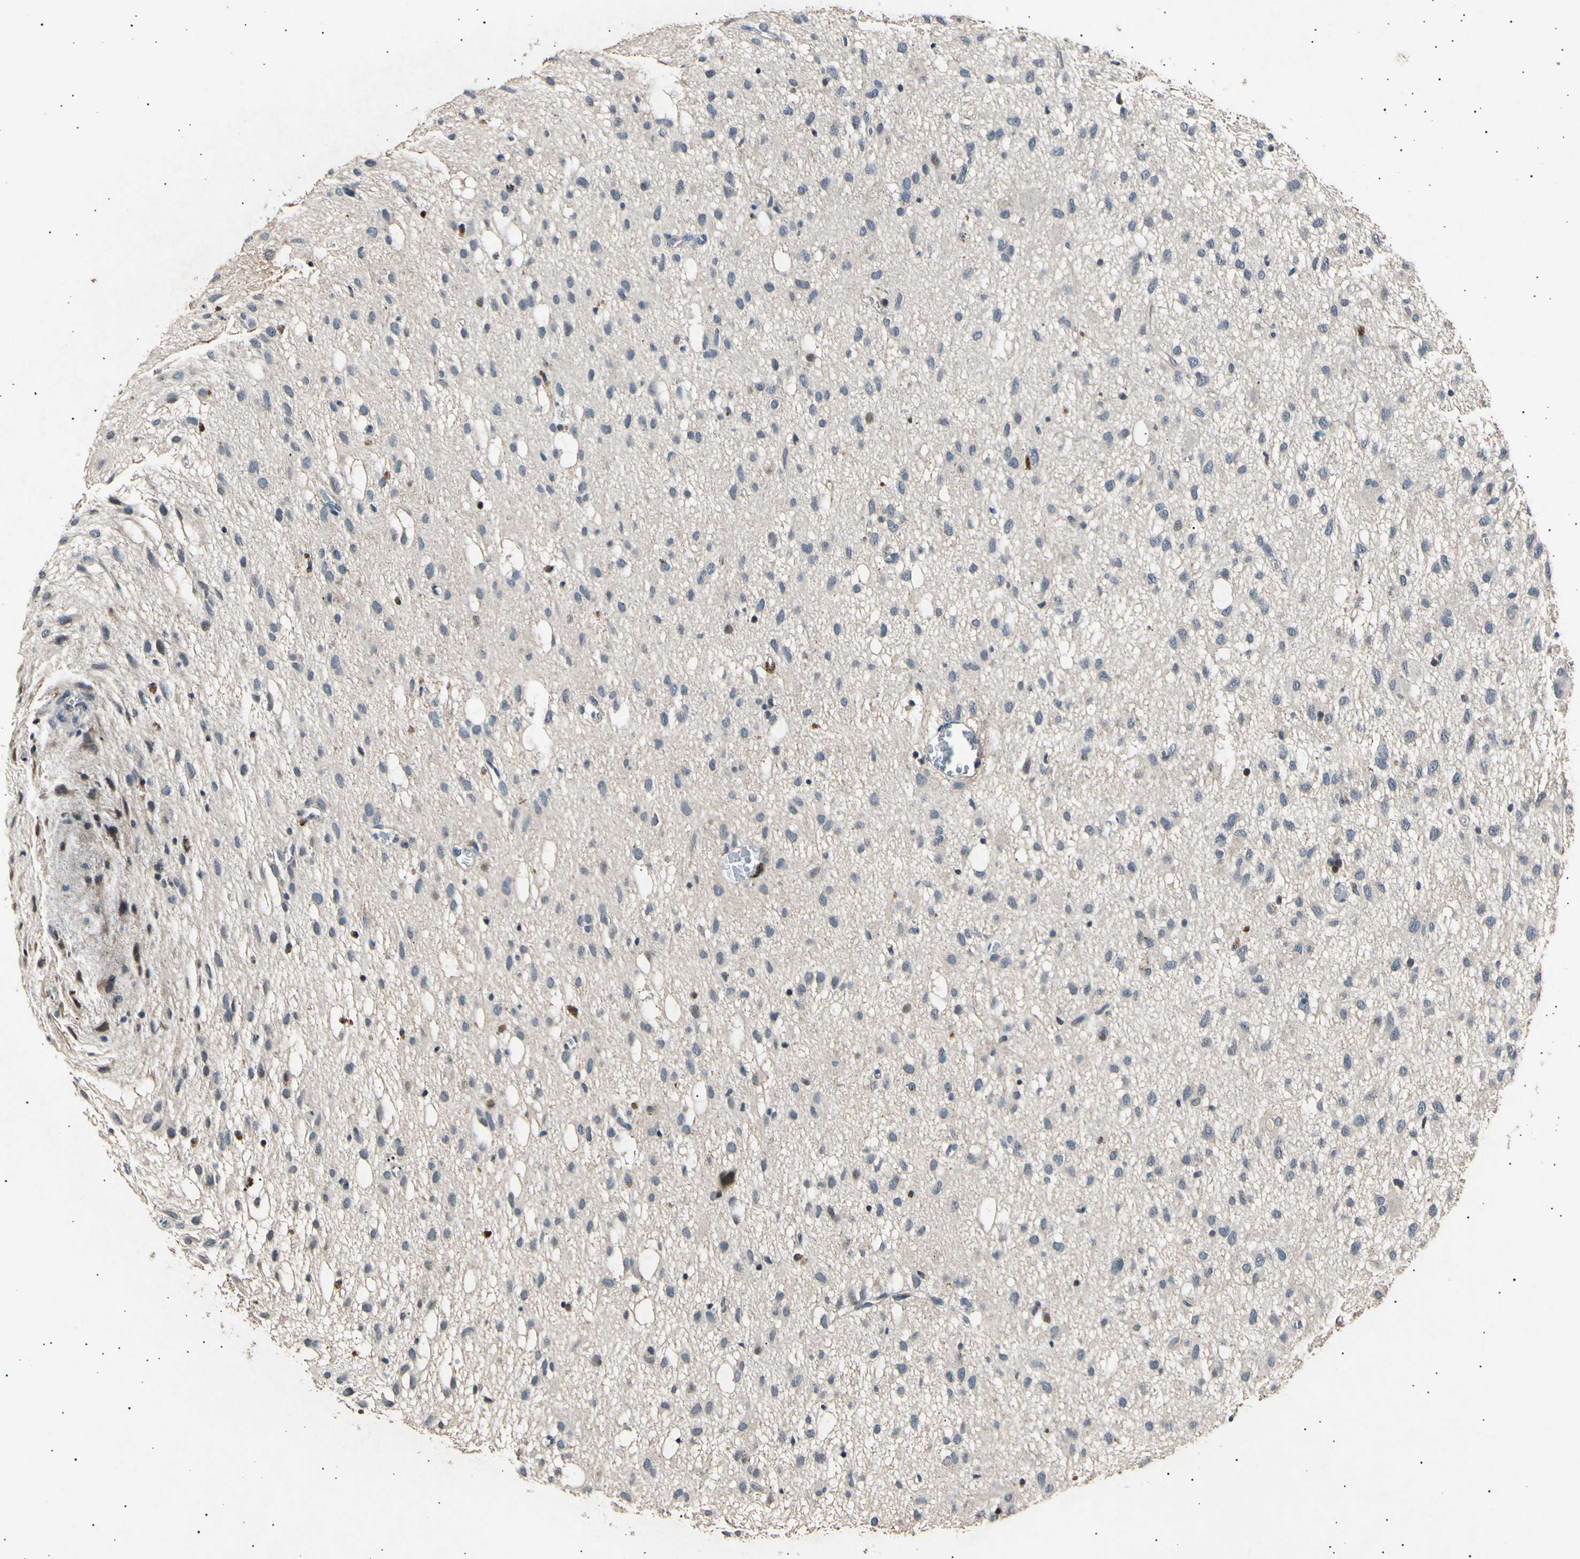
{"staining": {"intensity": "negative", "quantity": "none", "location": "none"}, "tissue": "glioma", "cell_type": "Tumor cells", "image_type": "cancer", "snomed": [{"axis": "morphology", "description": "Glioma, malignant, Low grade"}, {"axis": "topography", "description": "Brain"}], "caption": "Human glioma stained for a protein using IHC exhibits no expression in tumor cells.", "gene": "ADCY3", "patient": {"sex": "male", "age": 77}}